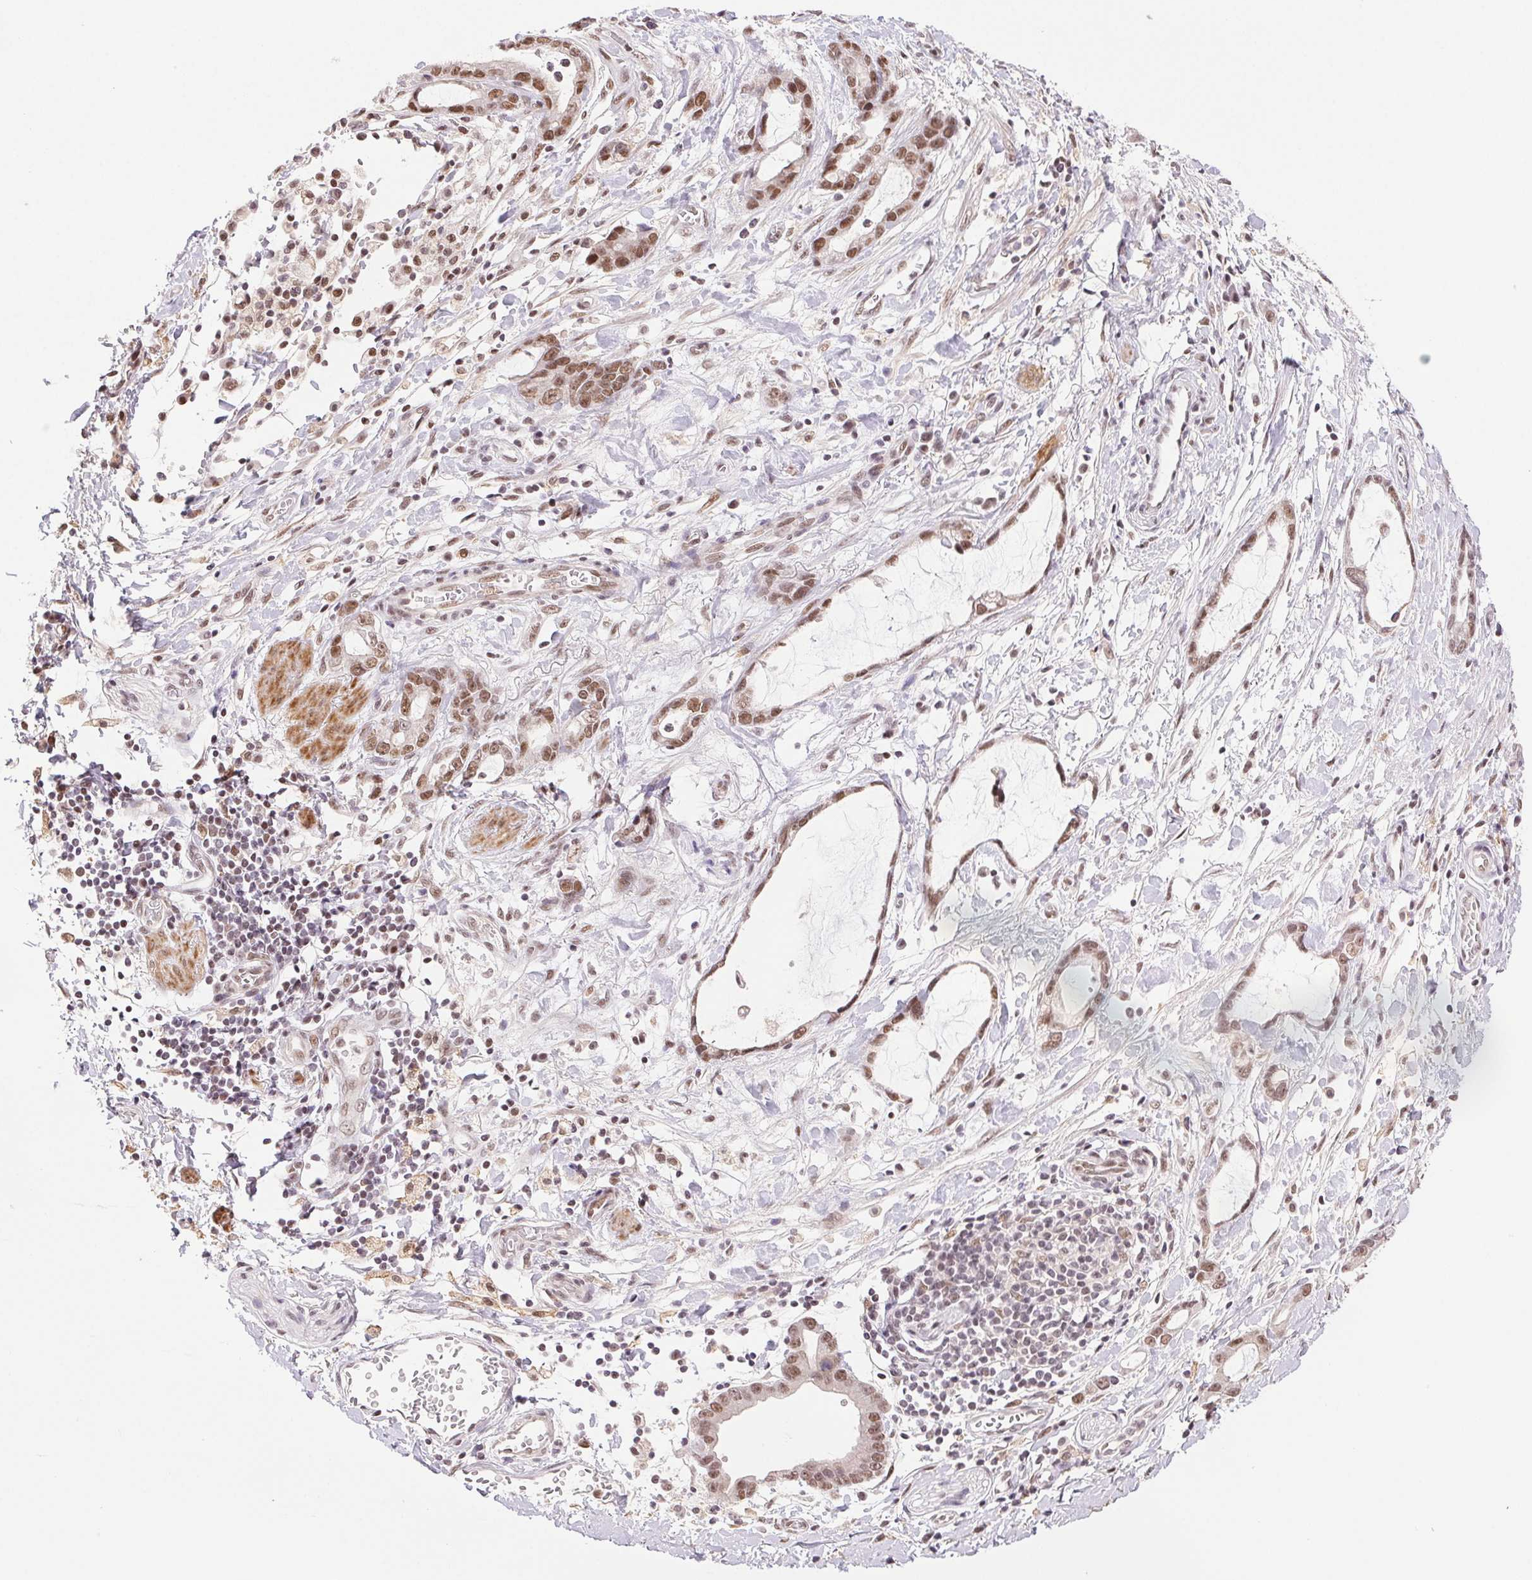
{"staining": {"intensity": "moderate", "quantity": ">75%", "location": "nuclear"}, "tissue": "stomach cancer", "cell_type": "Tumor cells", "image_type": "cancer", "snomed": [{"axis": "morphology", "description": "Adenocarcinoma, NOS"}, {"axis": "topography", "description": "Stomach"}], "caption": "An immunohistochemistry image of neoplastic tissue is shown. Protein staining in brown shows moderate nuclear positivity in stomach cancer (adenocarcinoma) within tumor cells.", "gene": "PRPF18", "patient": {"sex": "male", "age": 55}}